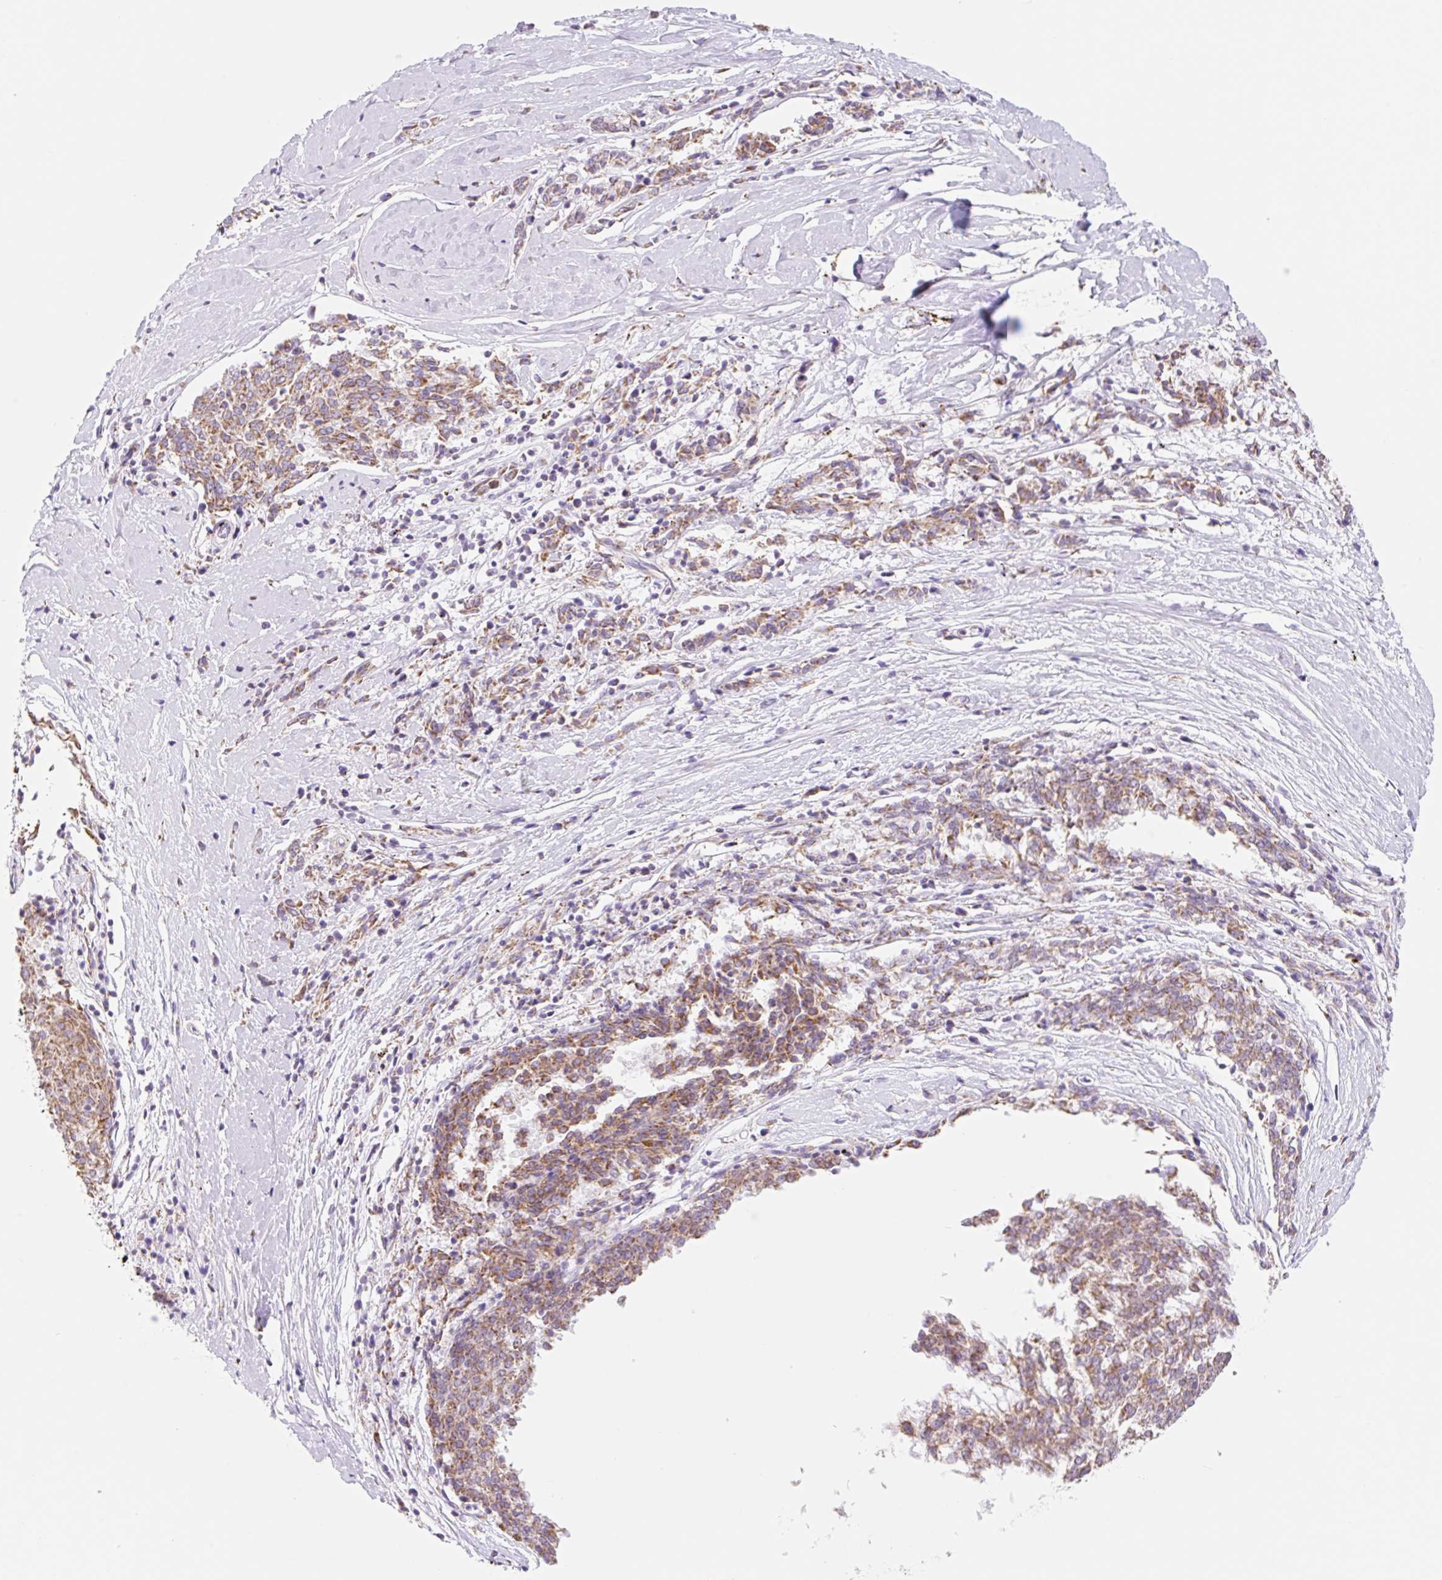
{"staining": {"intensity": "moderate", "quantity": "<25%", "location": "cytoplasmic/membranous"}, "tissue": "melanoma", "cell_type": "Tumor cells", "image_type": "cancer", "snomed": [{"axis": "morphology", "description": "Malignant melanoma, NOS"}, {"axis": "topography", "description": "Skin"}], "caption": "This is an image of immunohistochemistry staining of malignant melanoma, which shows moderate staining in the cytoplasmic/membranous of tumor cells.", "gene": "CLEC3A", "patient": {"sex": "female", "age": 72}}